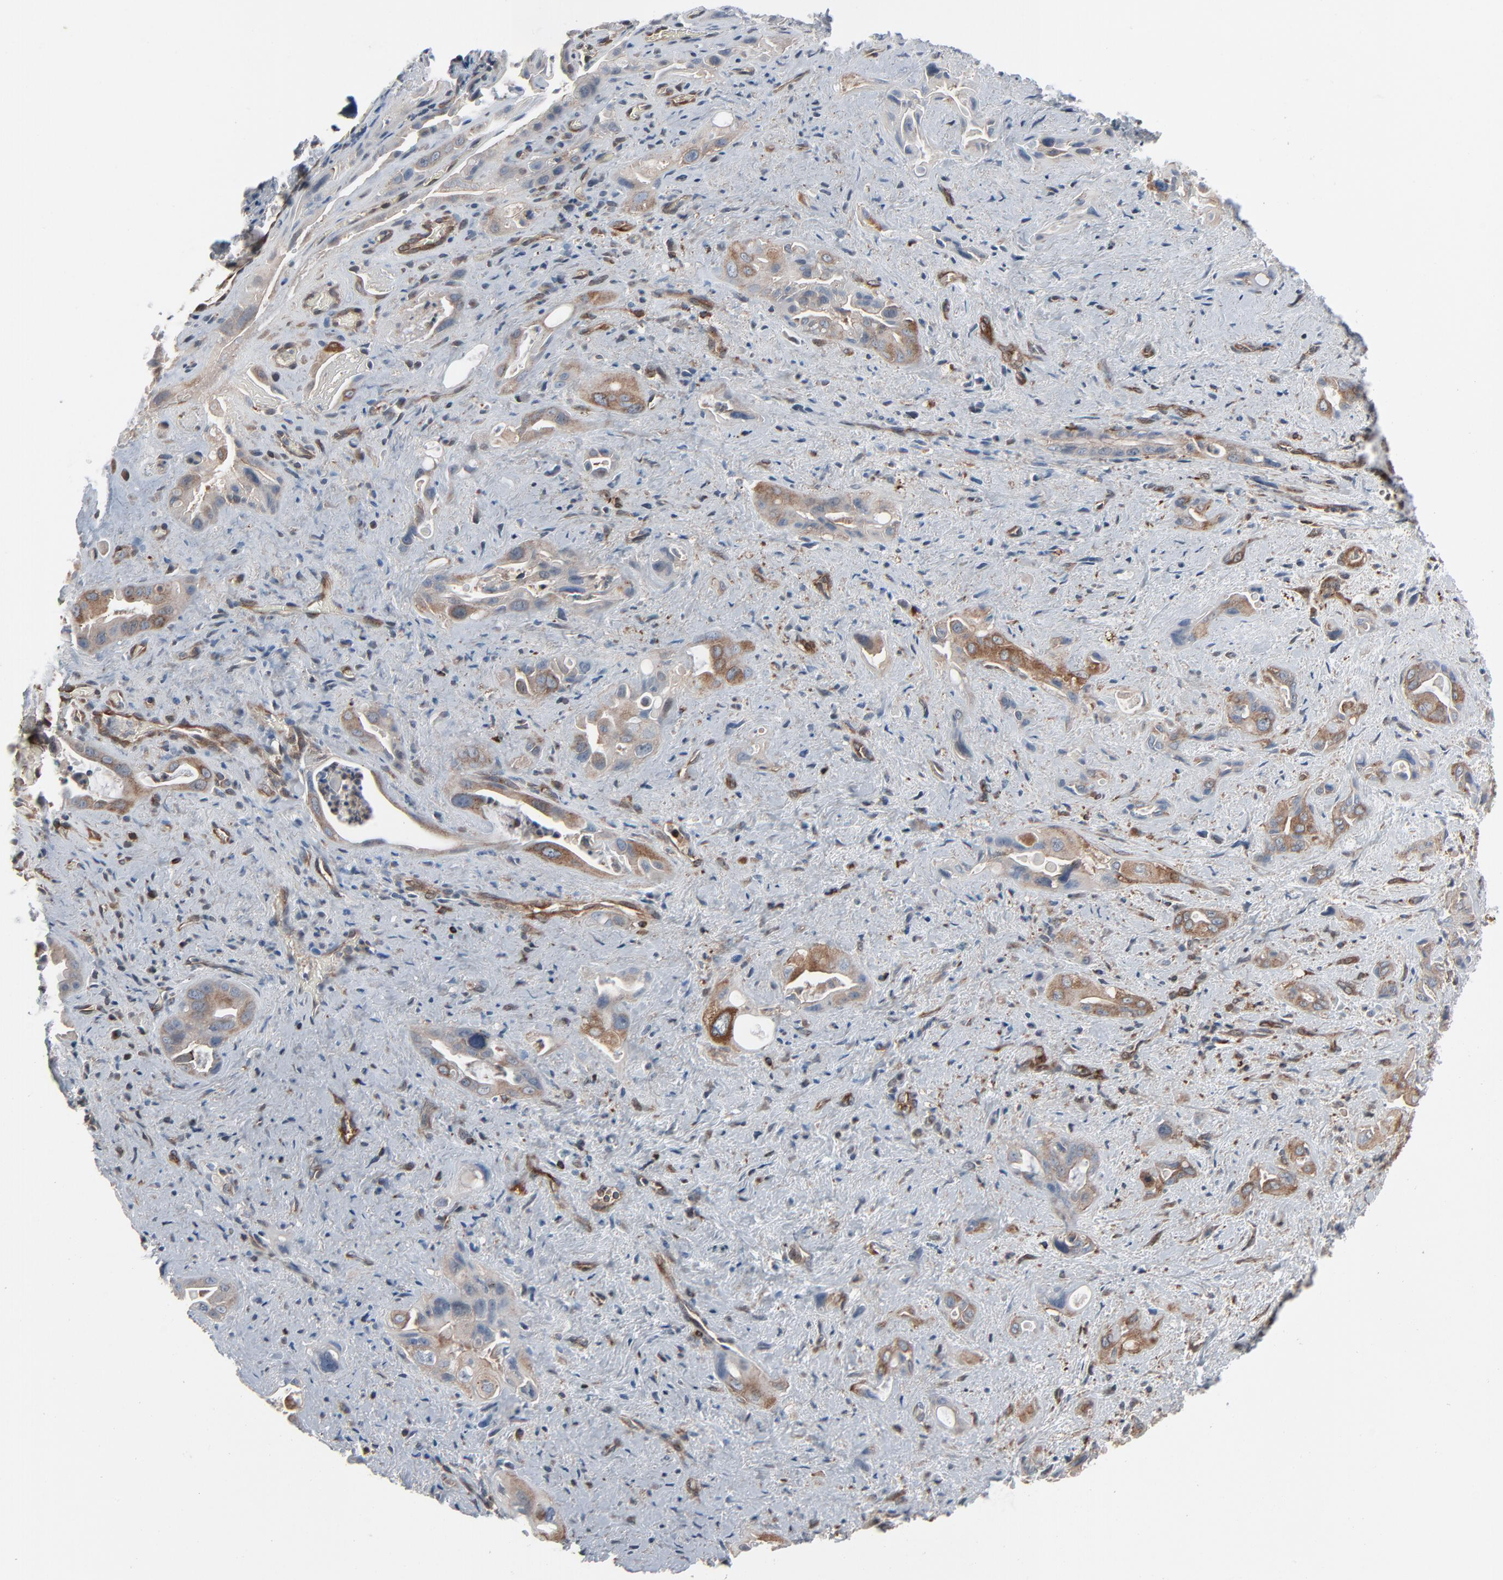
{"staining": {"intensity": "moderate", "quantity": "25%-75%", "location": "cytoplasmic/membranous"}, "tissue": "pancreatic cancer", "cell_type": "Tumor cells", "image_type": "cancer", "snomed": [{"axis": "morphology", "description": "Adenocarcinoma, NOS"}, {"axis": "topography", "description": "Pancreas"}], "caption": "Approximately 25%-75% of tumor cells in human pancreatic adenocarcinoma show moderate cytoplasmic/membranous protein positivity as visualized by brown immunohistochemical staining.", "gene": "OPTN", "patient": {"sex": "male", "age": 77}}